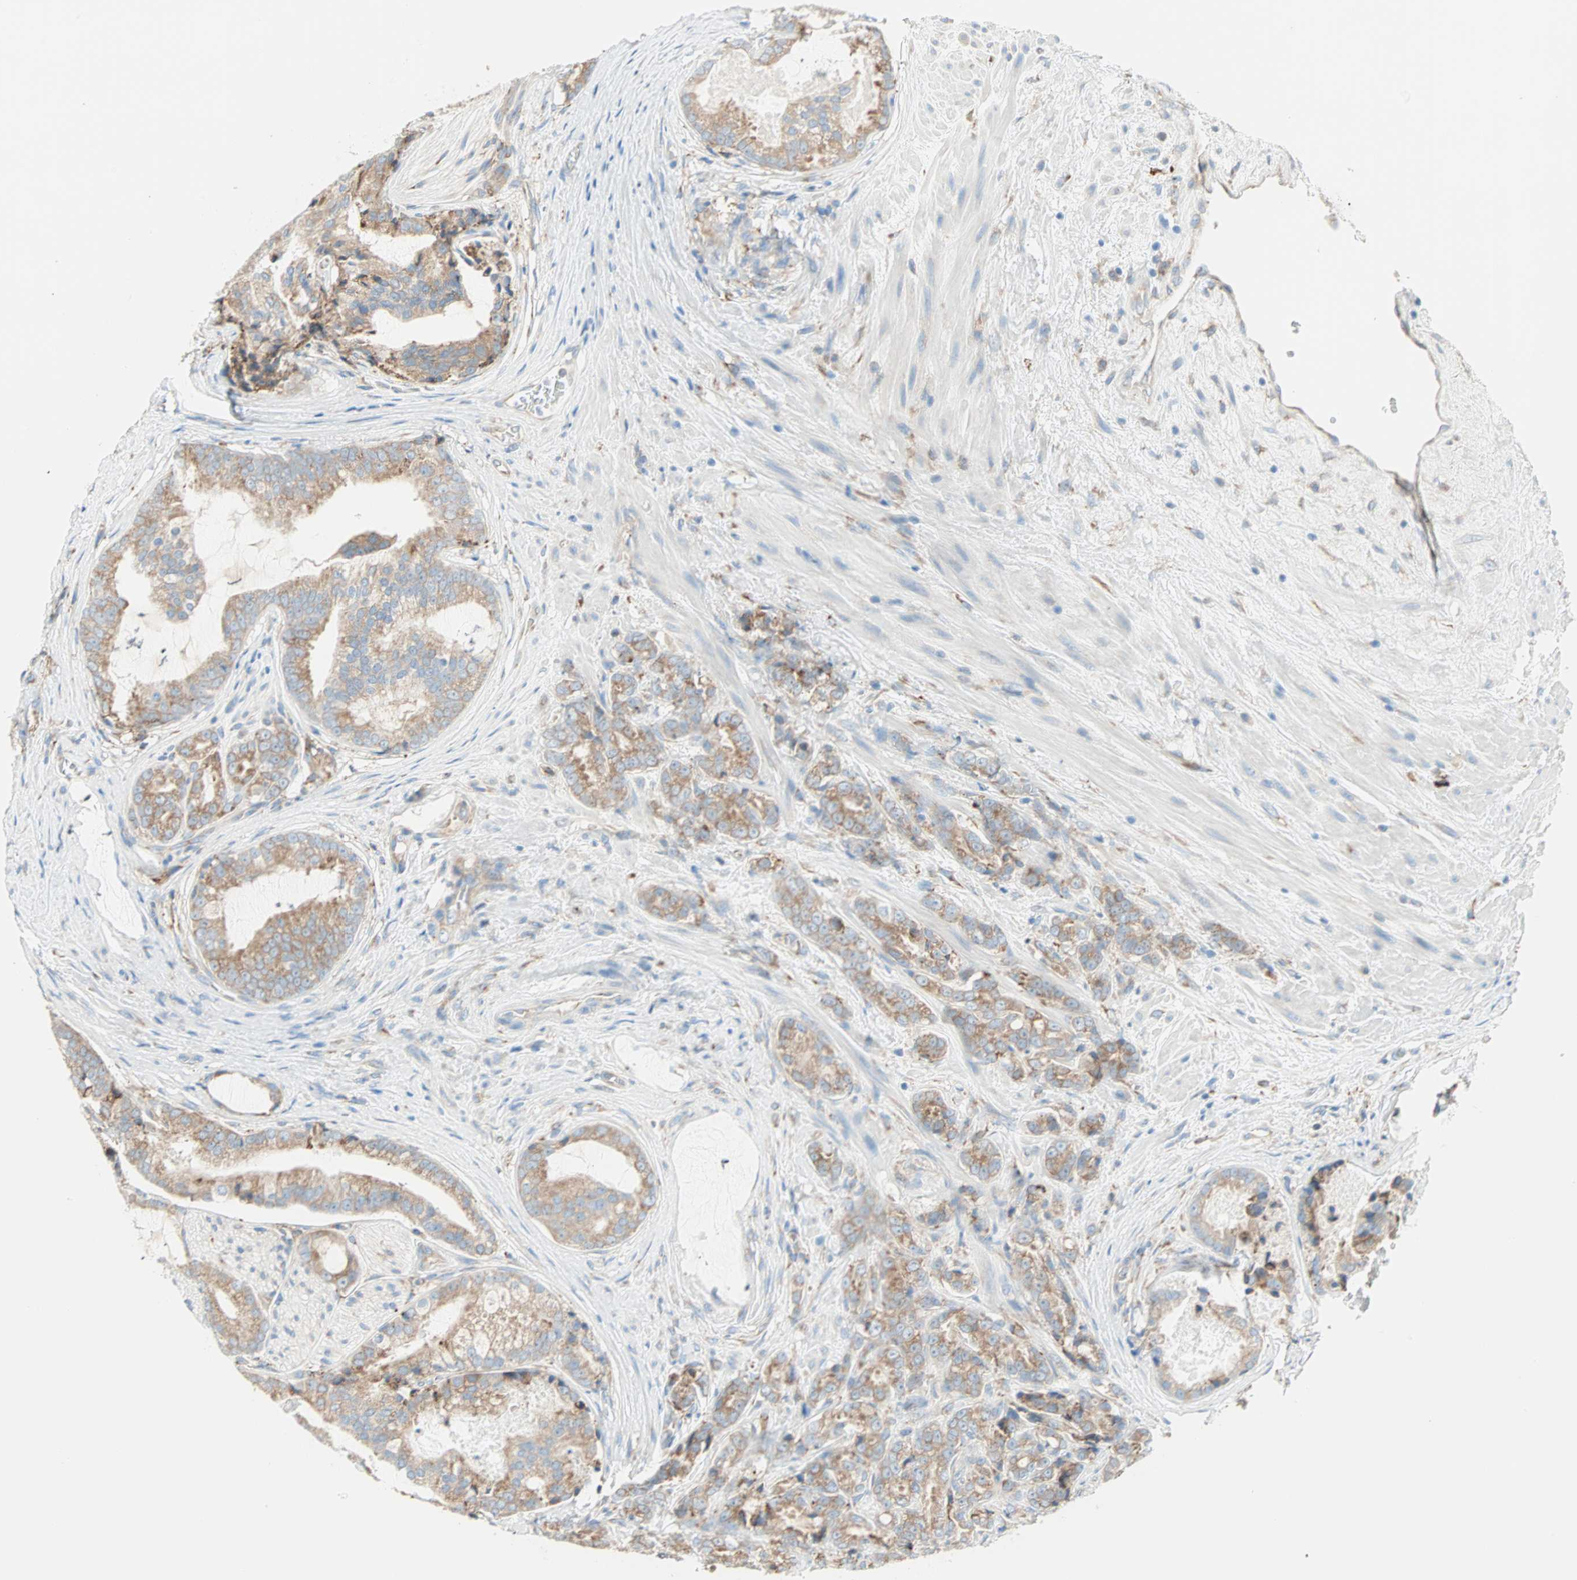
{"staining": {"intensity": "moderate", "quantity": ">75%", "location": "cytoplasmic/membranous"}, "tissue": "prostate cancer", "cell_type": "Tumor cells", "image_type": "cancer", "snomed": [{"axis": "morphology", "description": "Adenocarcinoma, Low grade"}, {"axis": "topography", "description": "Prostate"}], "caption": "The immunohistochemical stain highlights moderate cytoplasmic/membranous positivity in tumor cells of adenocarcinoma (low-grade) (prostate) tissue.", "gene": "PLCXD1", "patient": {"sex": "male", "age": 58}}